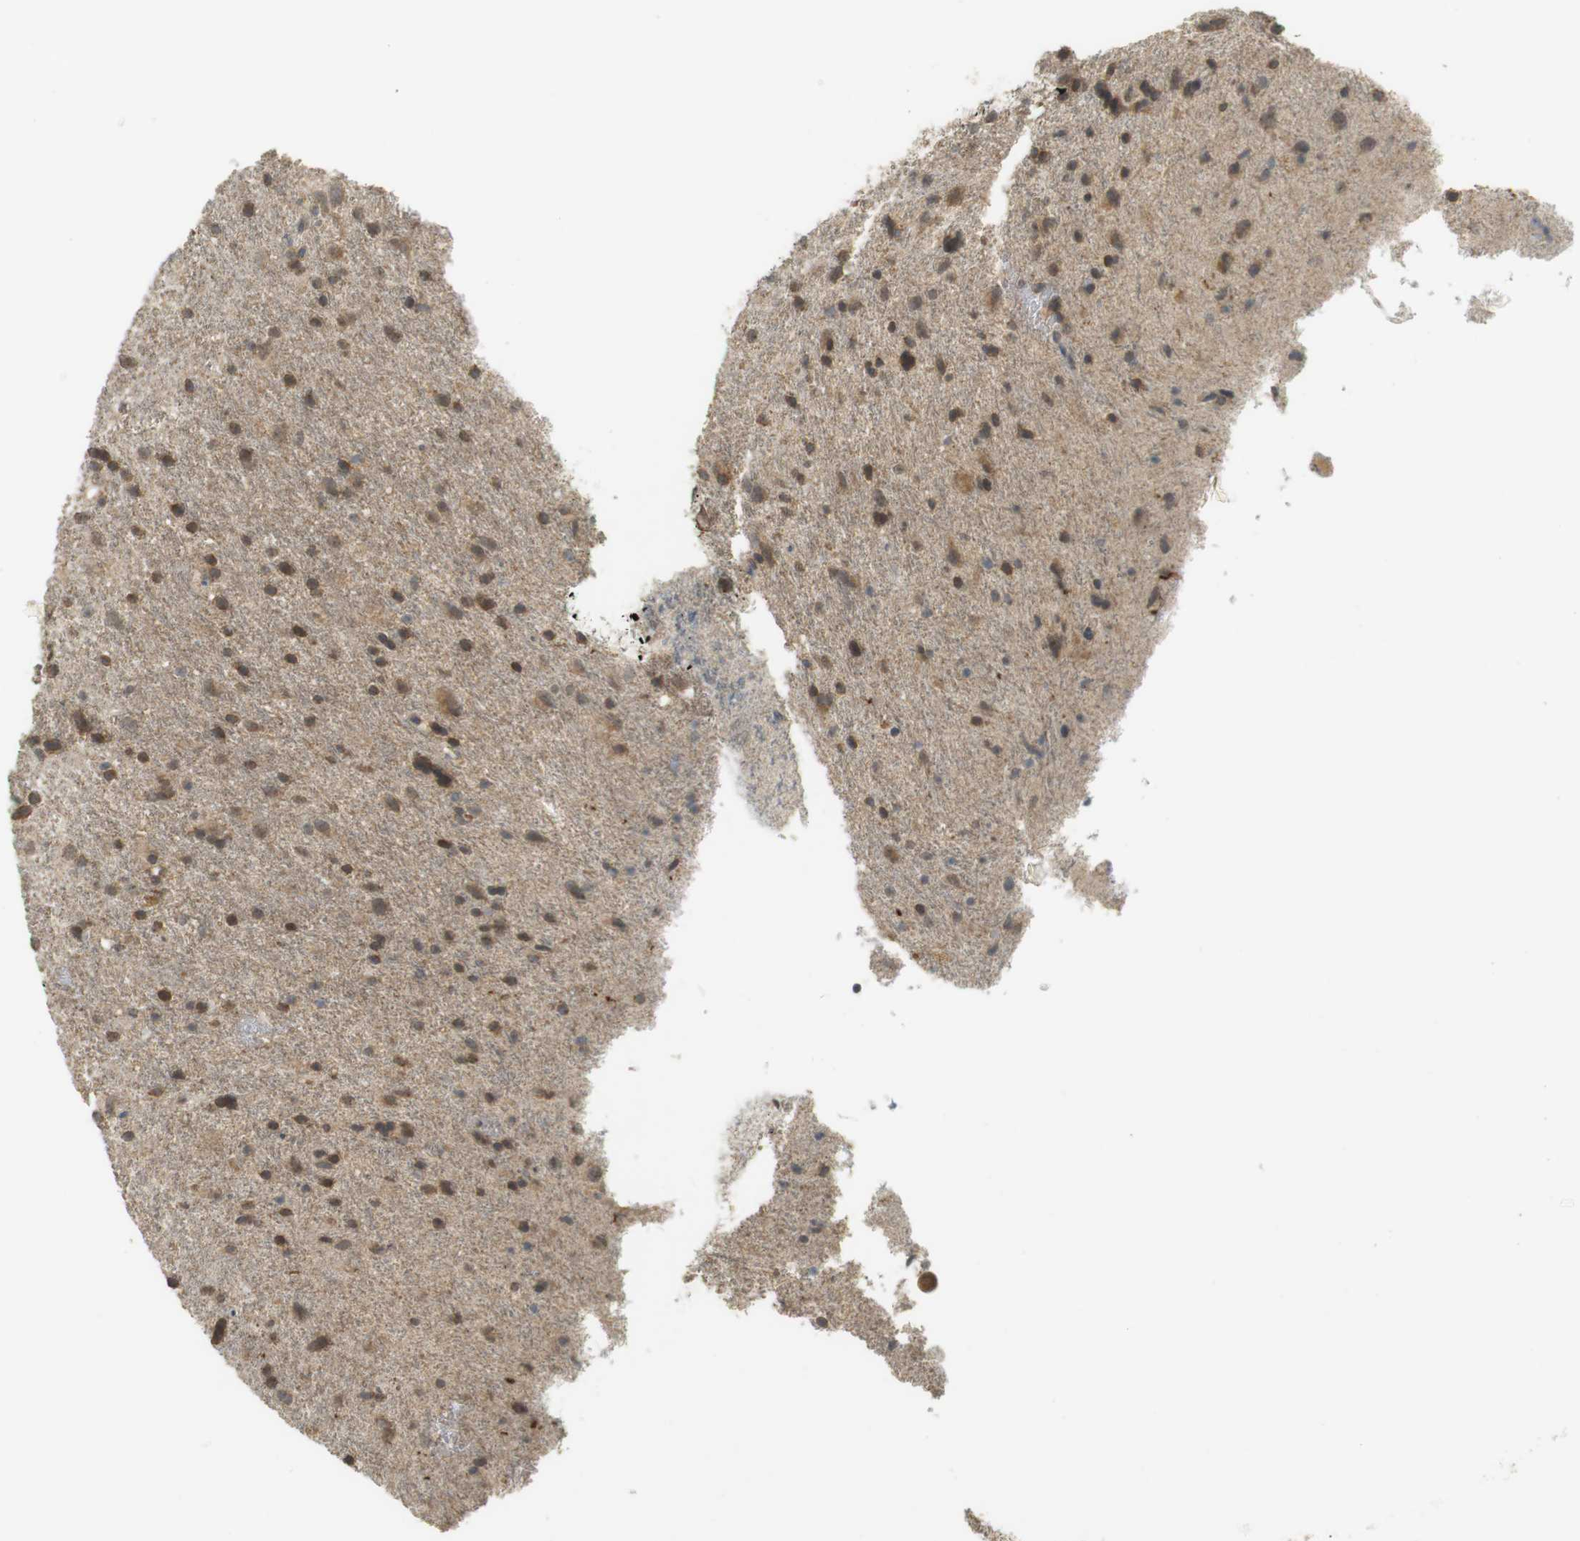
{"staining": {"intensity": "moderate", "quantity": ">75%", "location": "cytoplasmic/membranous"}, "tissue": "glioma", "cell_type": "Tumor cells", "image_type": "cancer", "snomed": [{"axis": "morphology", "description": "Glioma, malignant, Low grade"}, {"axis": "topography", "description": "Brain"}], "caption": "The immunohistochemical stain shows moderate cytoplasmic/membranous expression in tumor cells of low-grade glioma (malignant) tissue.", "gene": "TTK", "patient": {"sex": "male", "age": 77}}